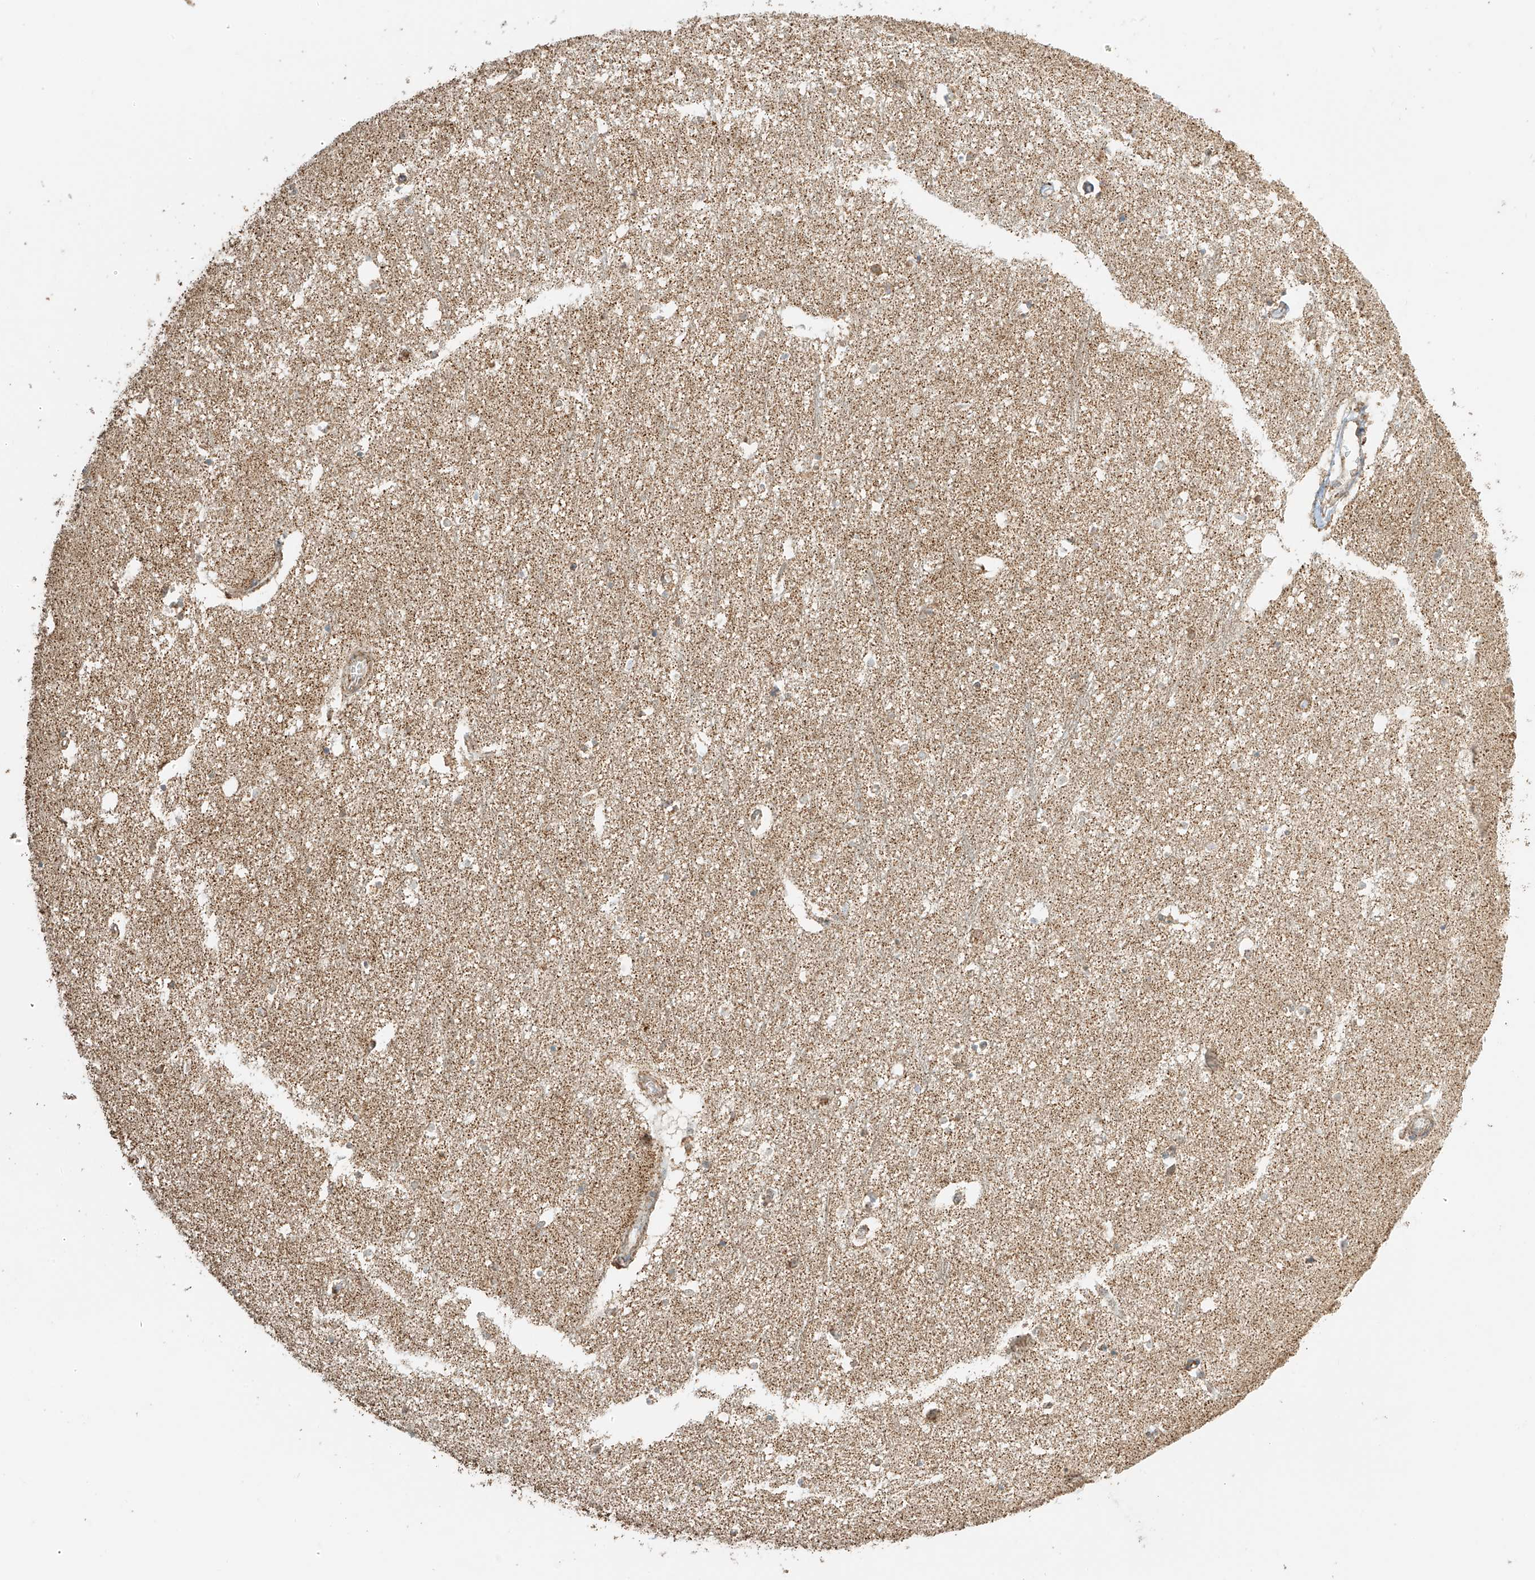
{"staining": {"intensity": "moderate", "quantity": "<25%", "location": "cytoplasmic/membranous"}, "tissue": "hippocampus", "cell_type": "Glial cells", "image_type": "normal", "snomed": [{"axis": "morphology", "description": "Normal tissue, NOS"}, {"axis": "topography", "description": "Hippocampus"}], "caption": "This histopathology image demonstrates IHC staining of benign human hippocampus, with low moderate cytoplasmic/membranous expression in approximately <25% of glial cells.", "gene": "MIPEP", "patient": {"sex": "female", "age": 64}}